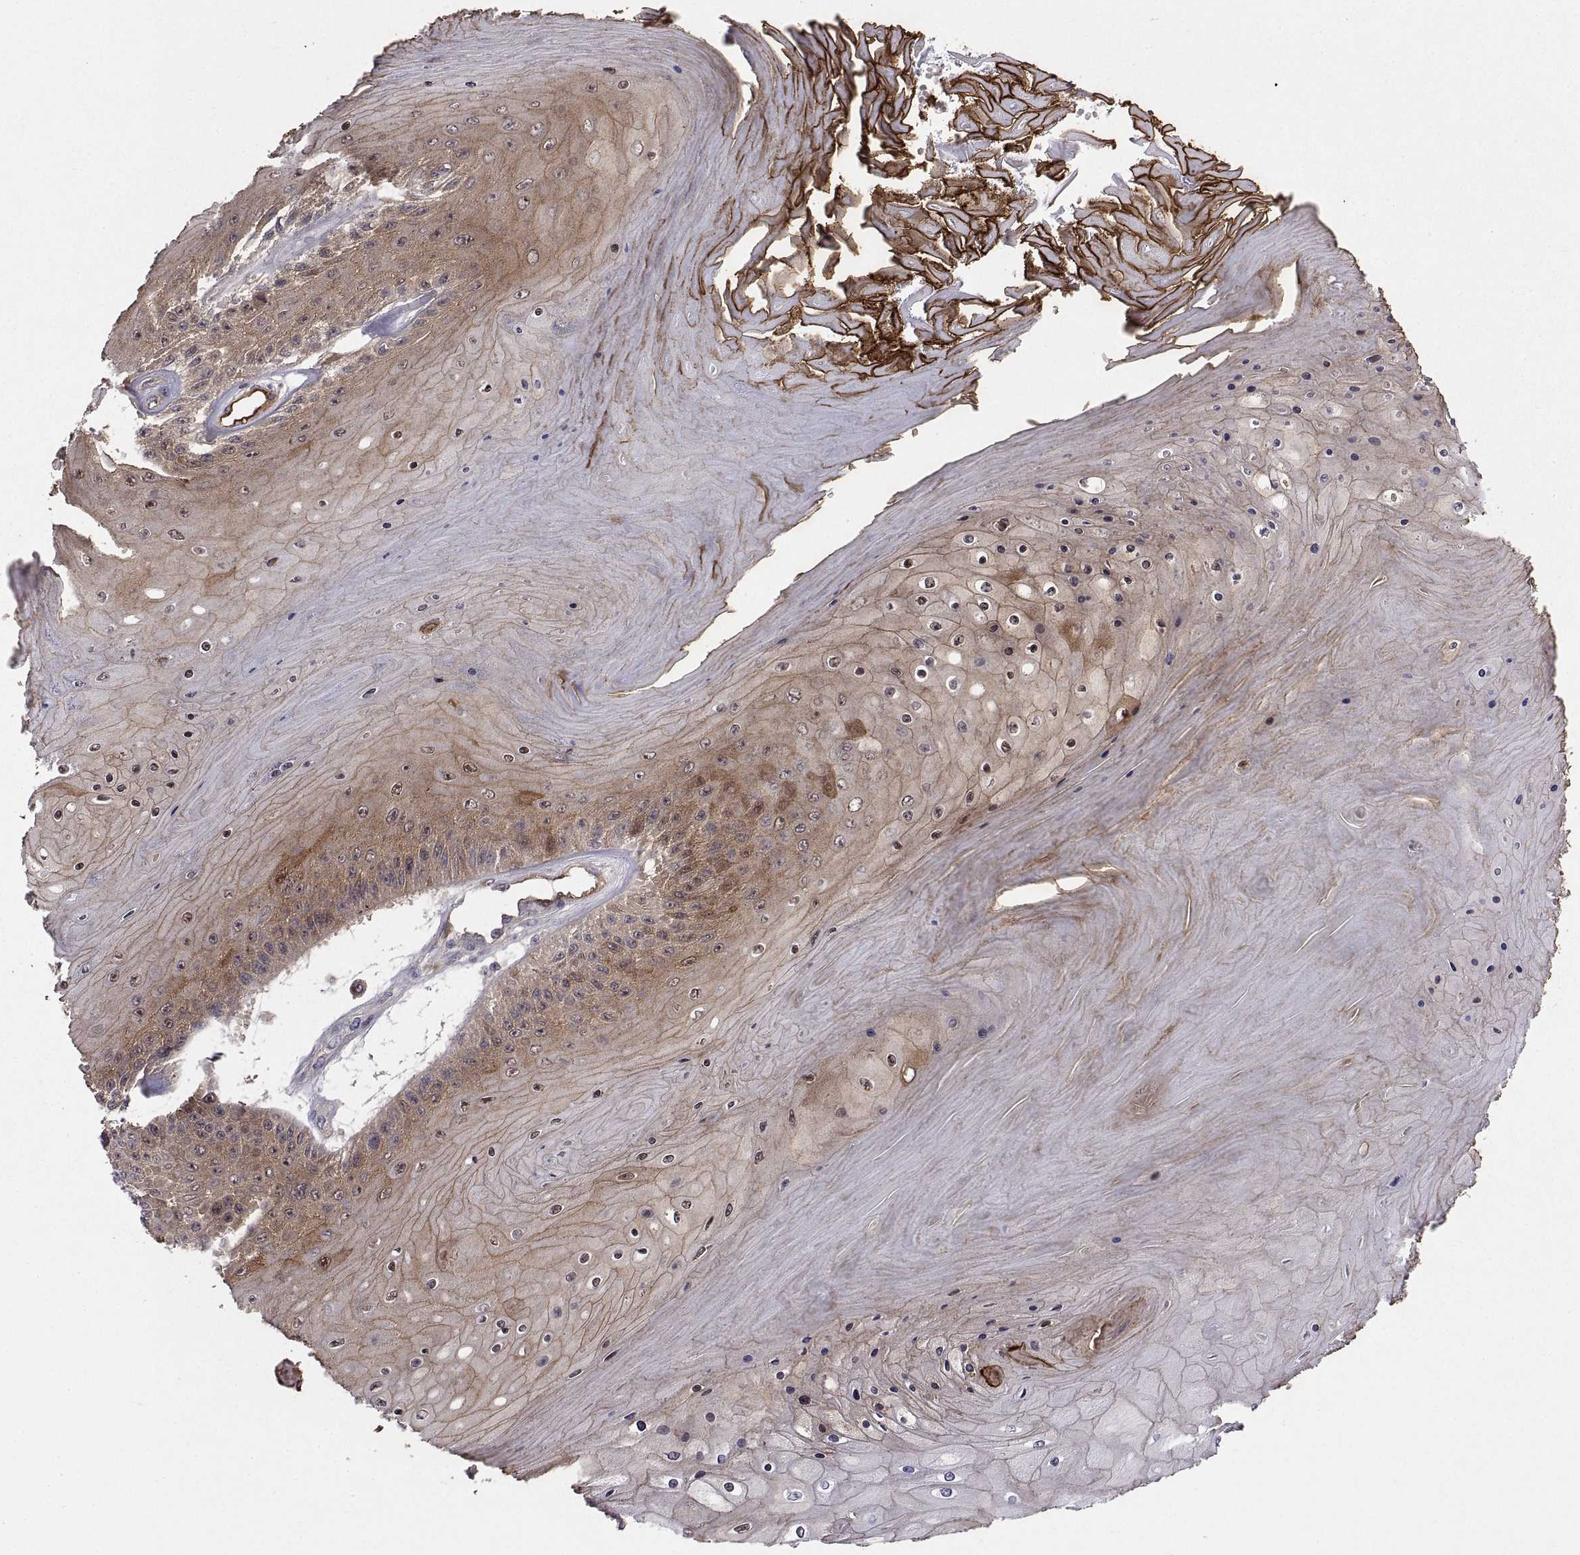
{"staining": {"intensity": "strong", "quantity": ">75%", "location": "cytoplasmic/membranous"}, "tissue": "skin cancer", "cell_type": "Tumor cells", "image_type": "cancer", "snomed": [{"axis": "morphology", "description": "Squamous cell carcinoma, NOS"}, {"axis": "topography", "description": "Skin"}], "caption": "Human skin squamous cell carcinoma stained with a protein marker reveals strong staining in tumor cells.", "gene": "PKP1", "patient": {"sex": "male", "age": 62}}